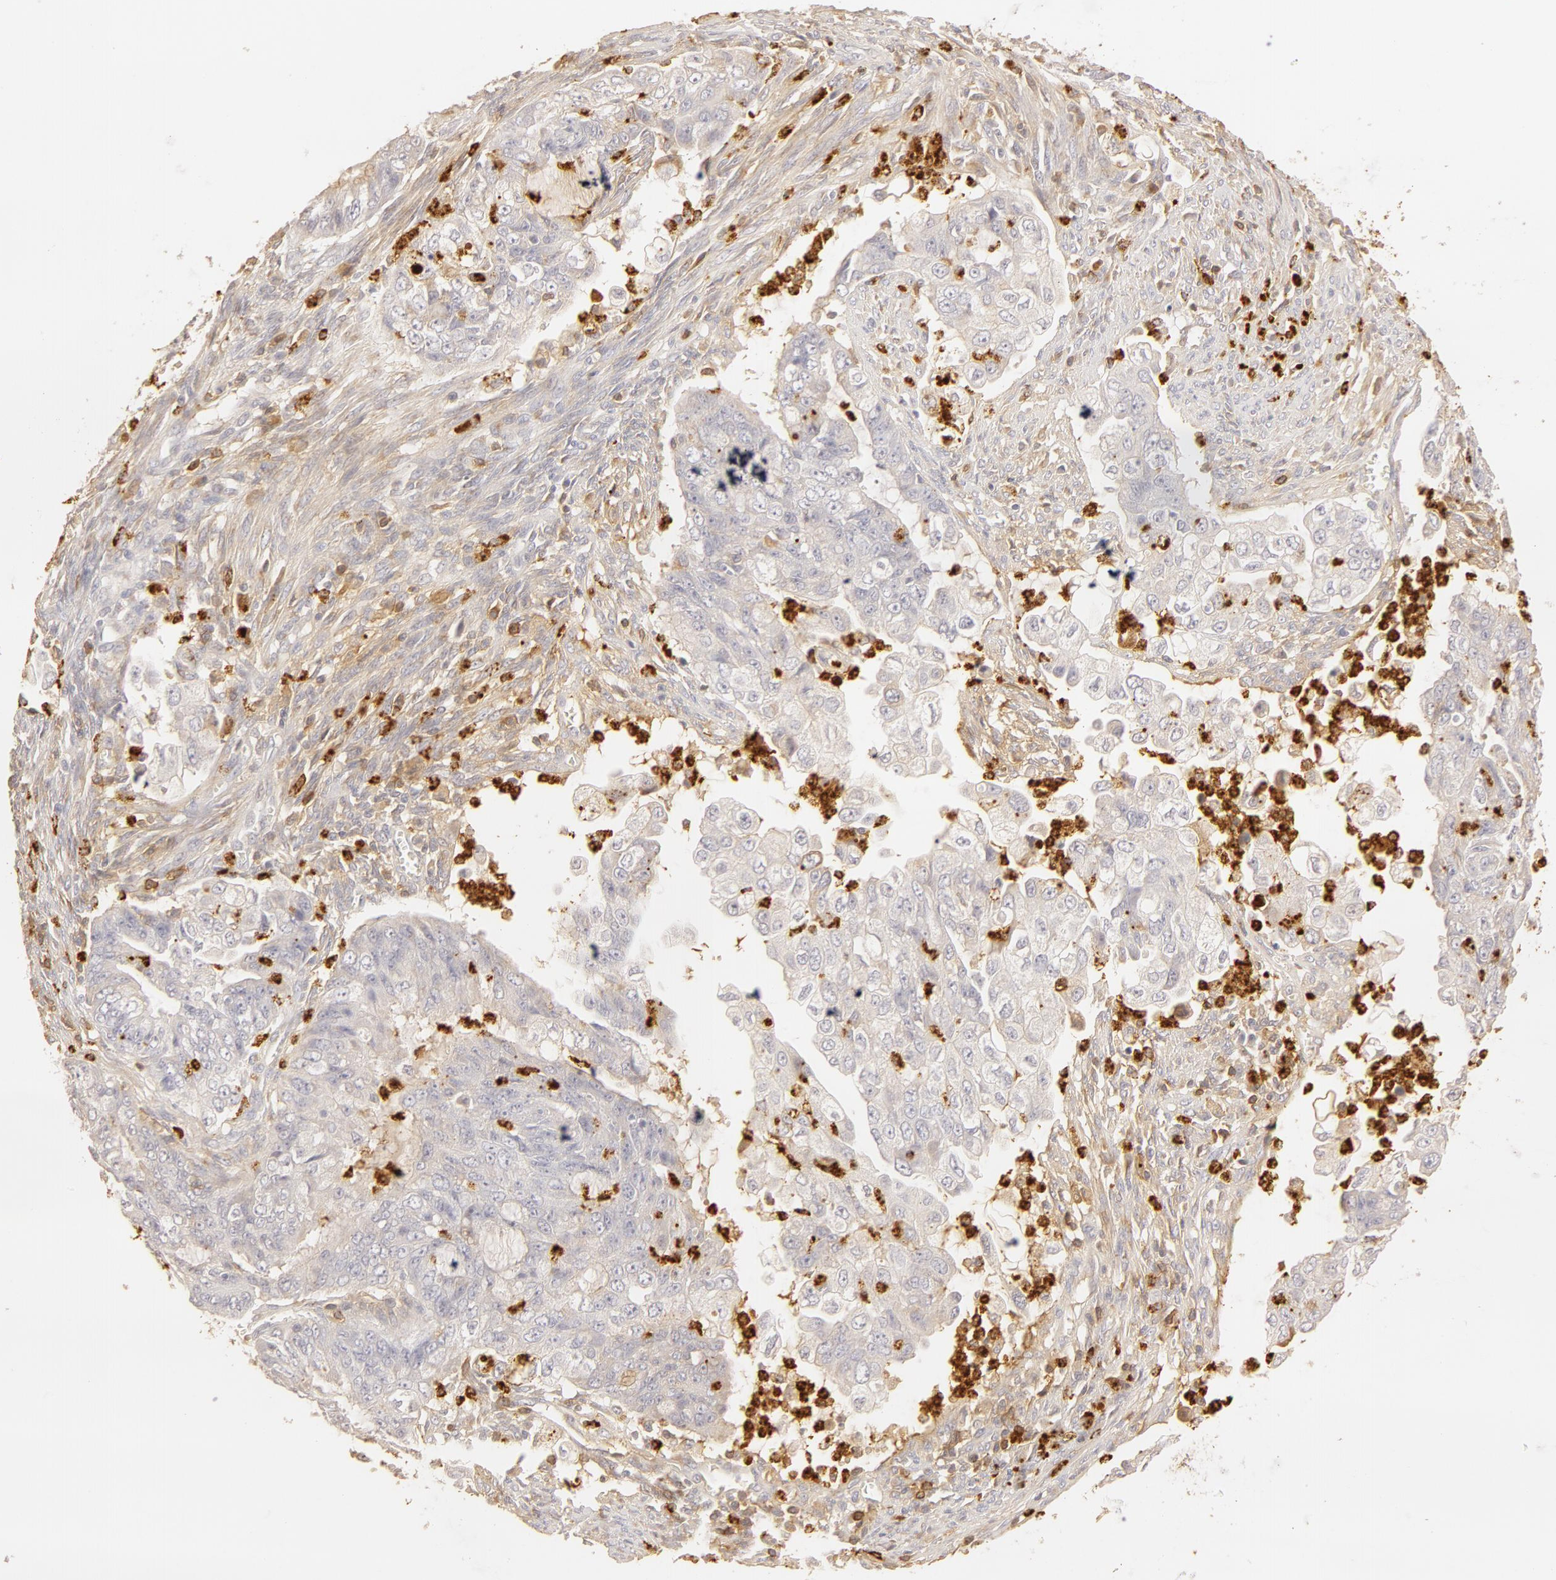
{"staining": {"intensity": "negative", "quantity": "none", "location": "none"}, "tissue": "endometrial cancer", "cell_type": "Tumor cells", "image_type": "cancer", "snomed": [{"axis": "morphology", "description": "Adenocarcinoma, NOS"}, {"axis": "topography", "description": "Endometrium"}], "caption": "An image of endometrial adenocarcinoma stained for a protein exhibits no brown staining in tumor cells.", "gene": "C1R", "patient": {"sex": "female", "age": 75}}